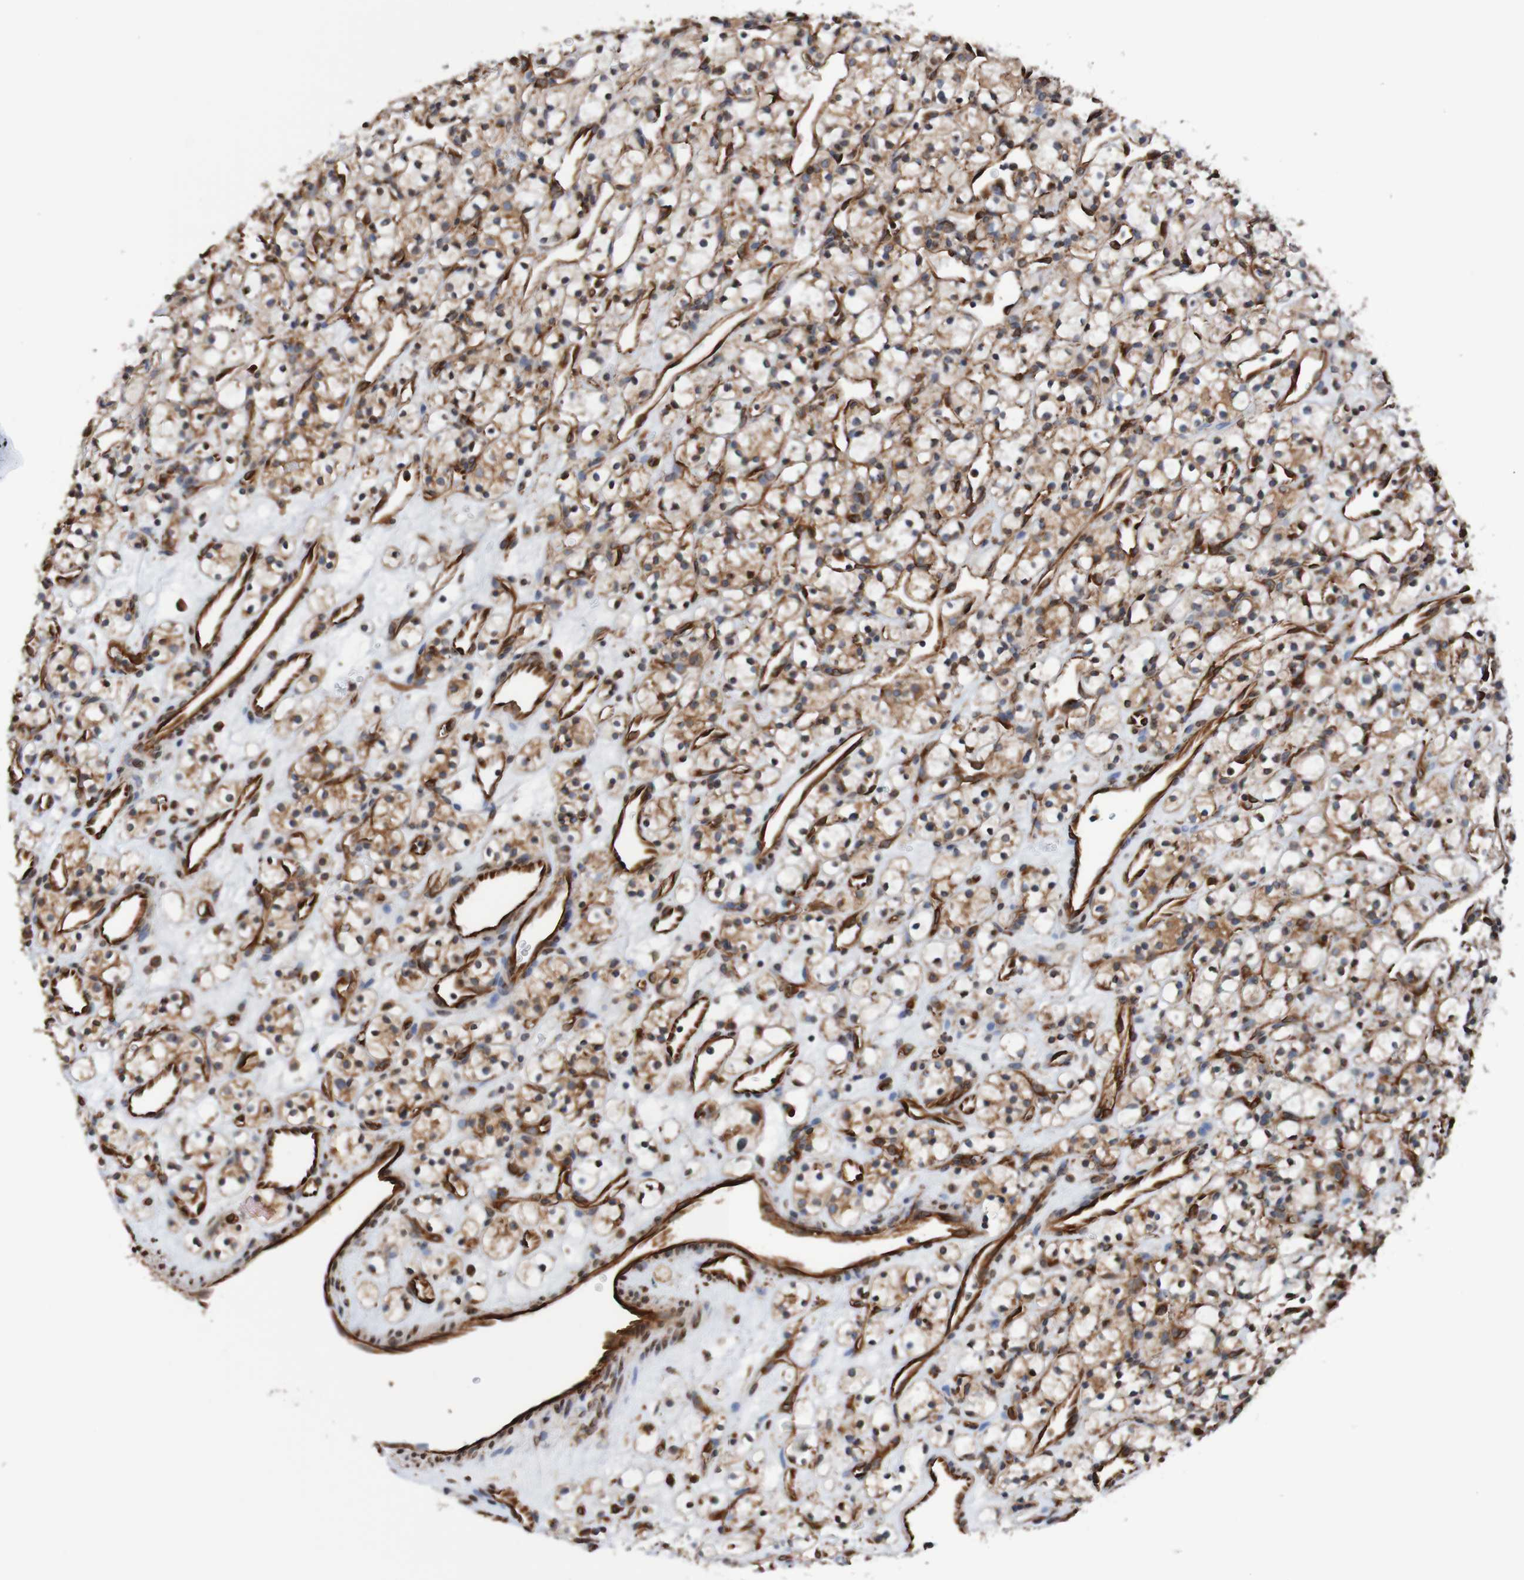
{"staining": {"intensity": "moderate", "quantity": ">75%", "location": "cytoplasmic/membranous"}, "tissue": "renal cancer", "cell_type": "Tumor cells", "image_type": "cancer", "snomed": [{"axis": "morphology", "description": "Adenocarcinoma, NOS"}, {"axis": "topography", "description": "Kidney"}], "caption": "A brown stain highlights moderate cytoplasmic/membranous positivity of a protein in adenocarcinoma (renal) tumor cells.", "gene": "TMEM109", "patient": {"sex": "female", "age": 60}}